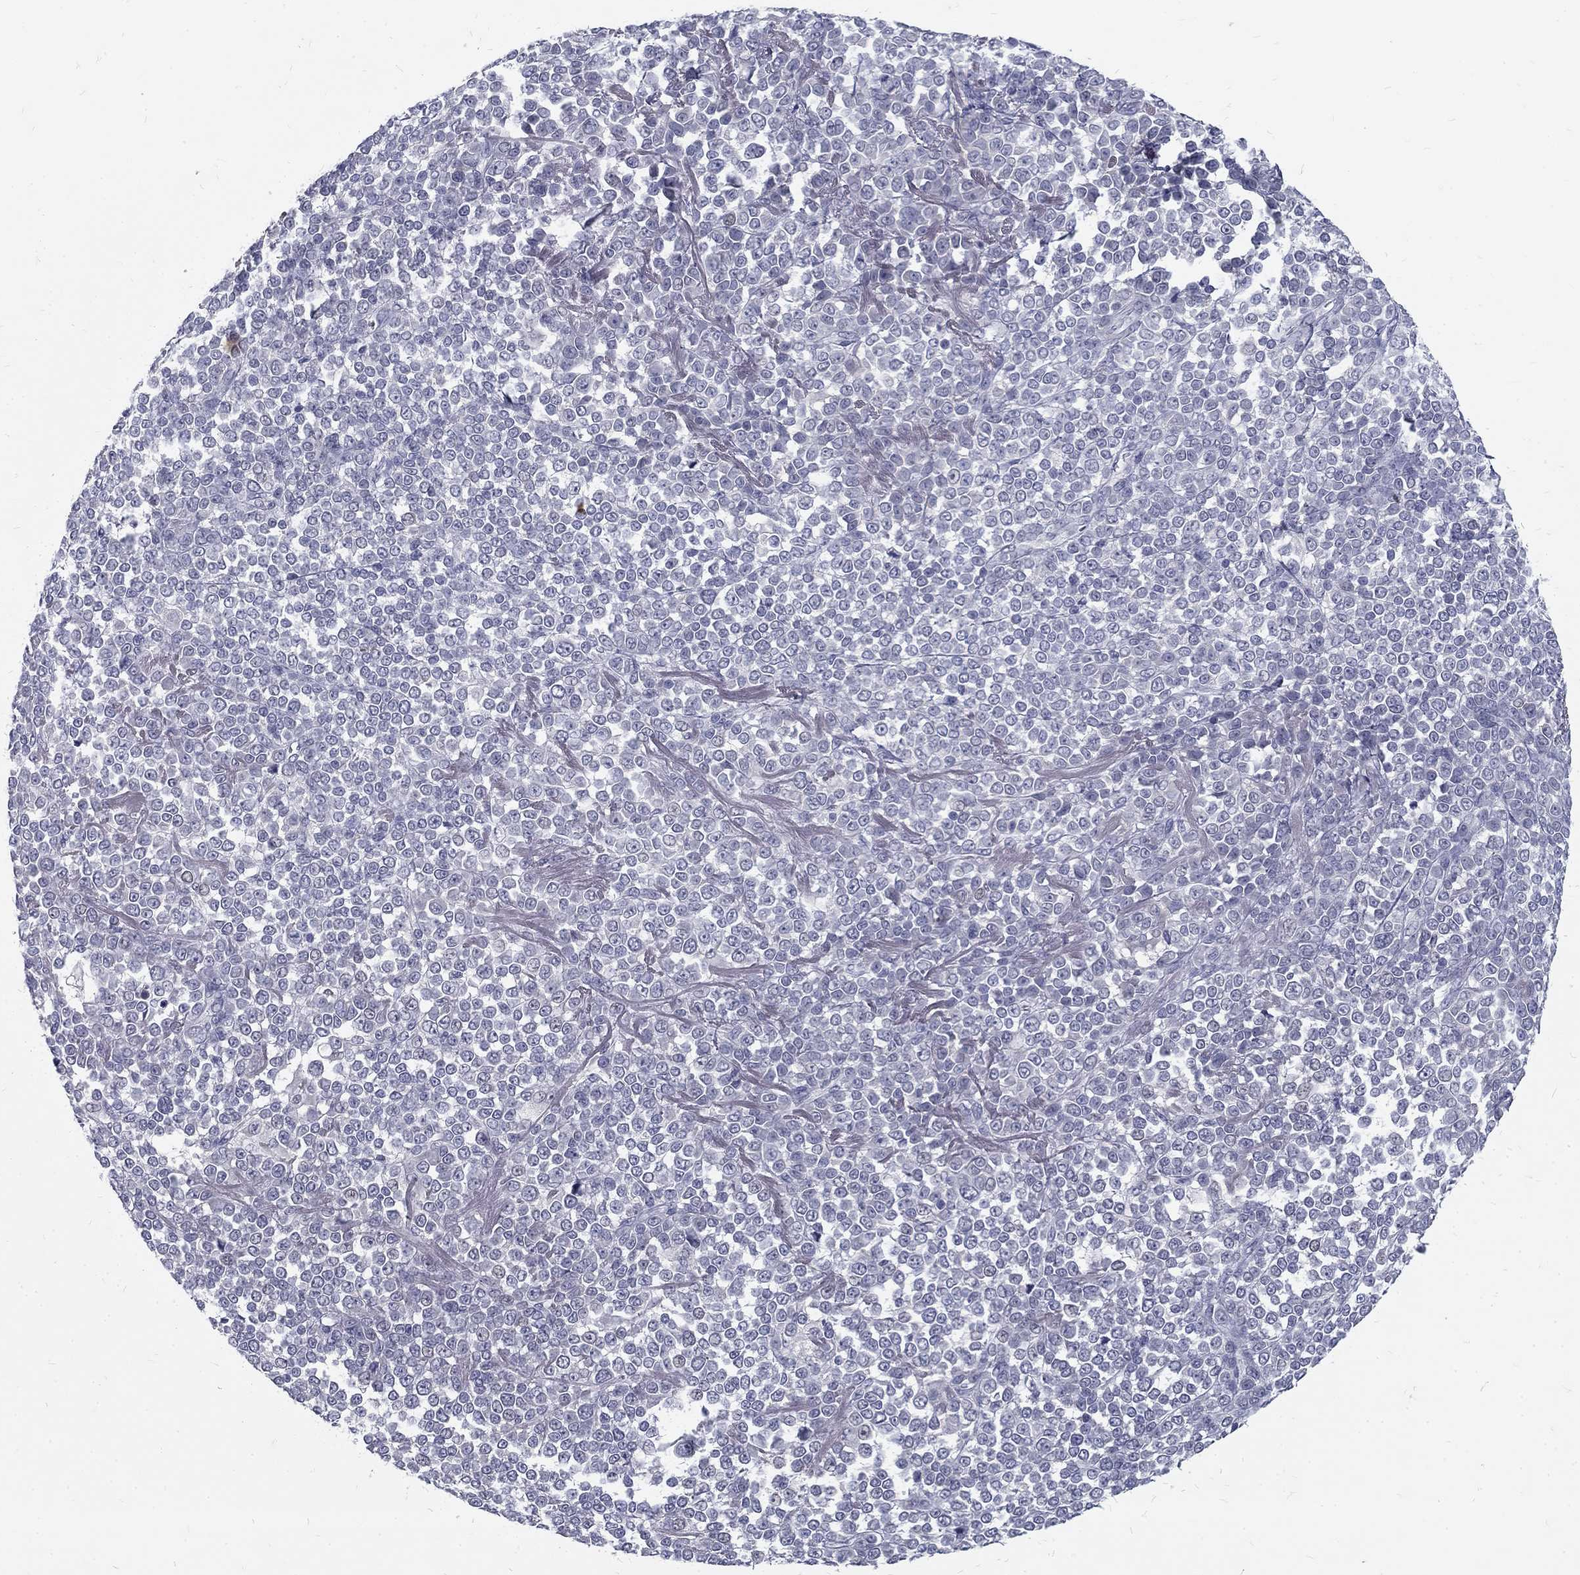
{"staining": {"intensity": "negative", "quantity": "none", "location": "none"}, "tissue": "melanoma", "cell_type": "Tumor cells", "image_type": "cancer", "snomed": [{"axis": "morphology", "description": "Malignant melanoma, NOS"}, {"axis": "topography", "description": "Skin"}], "caption": "Immunohistochemistry micrograph of neoplastic tissue: human malignant melanoma stained with DAB demonstrates no significant protein positivity in tumor cells. The staining was performed using DAB to visualize the protein expression in brown, while the nuclei were stained in blue with hematoxylin (Magnification: 20x).", "gene": "NOS1", "patient": {"sex": "female", "age": 95}}